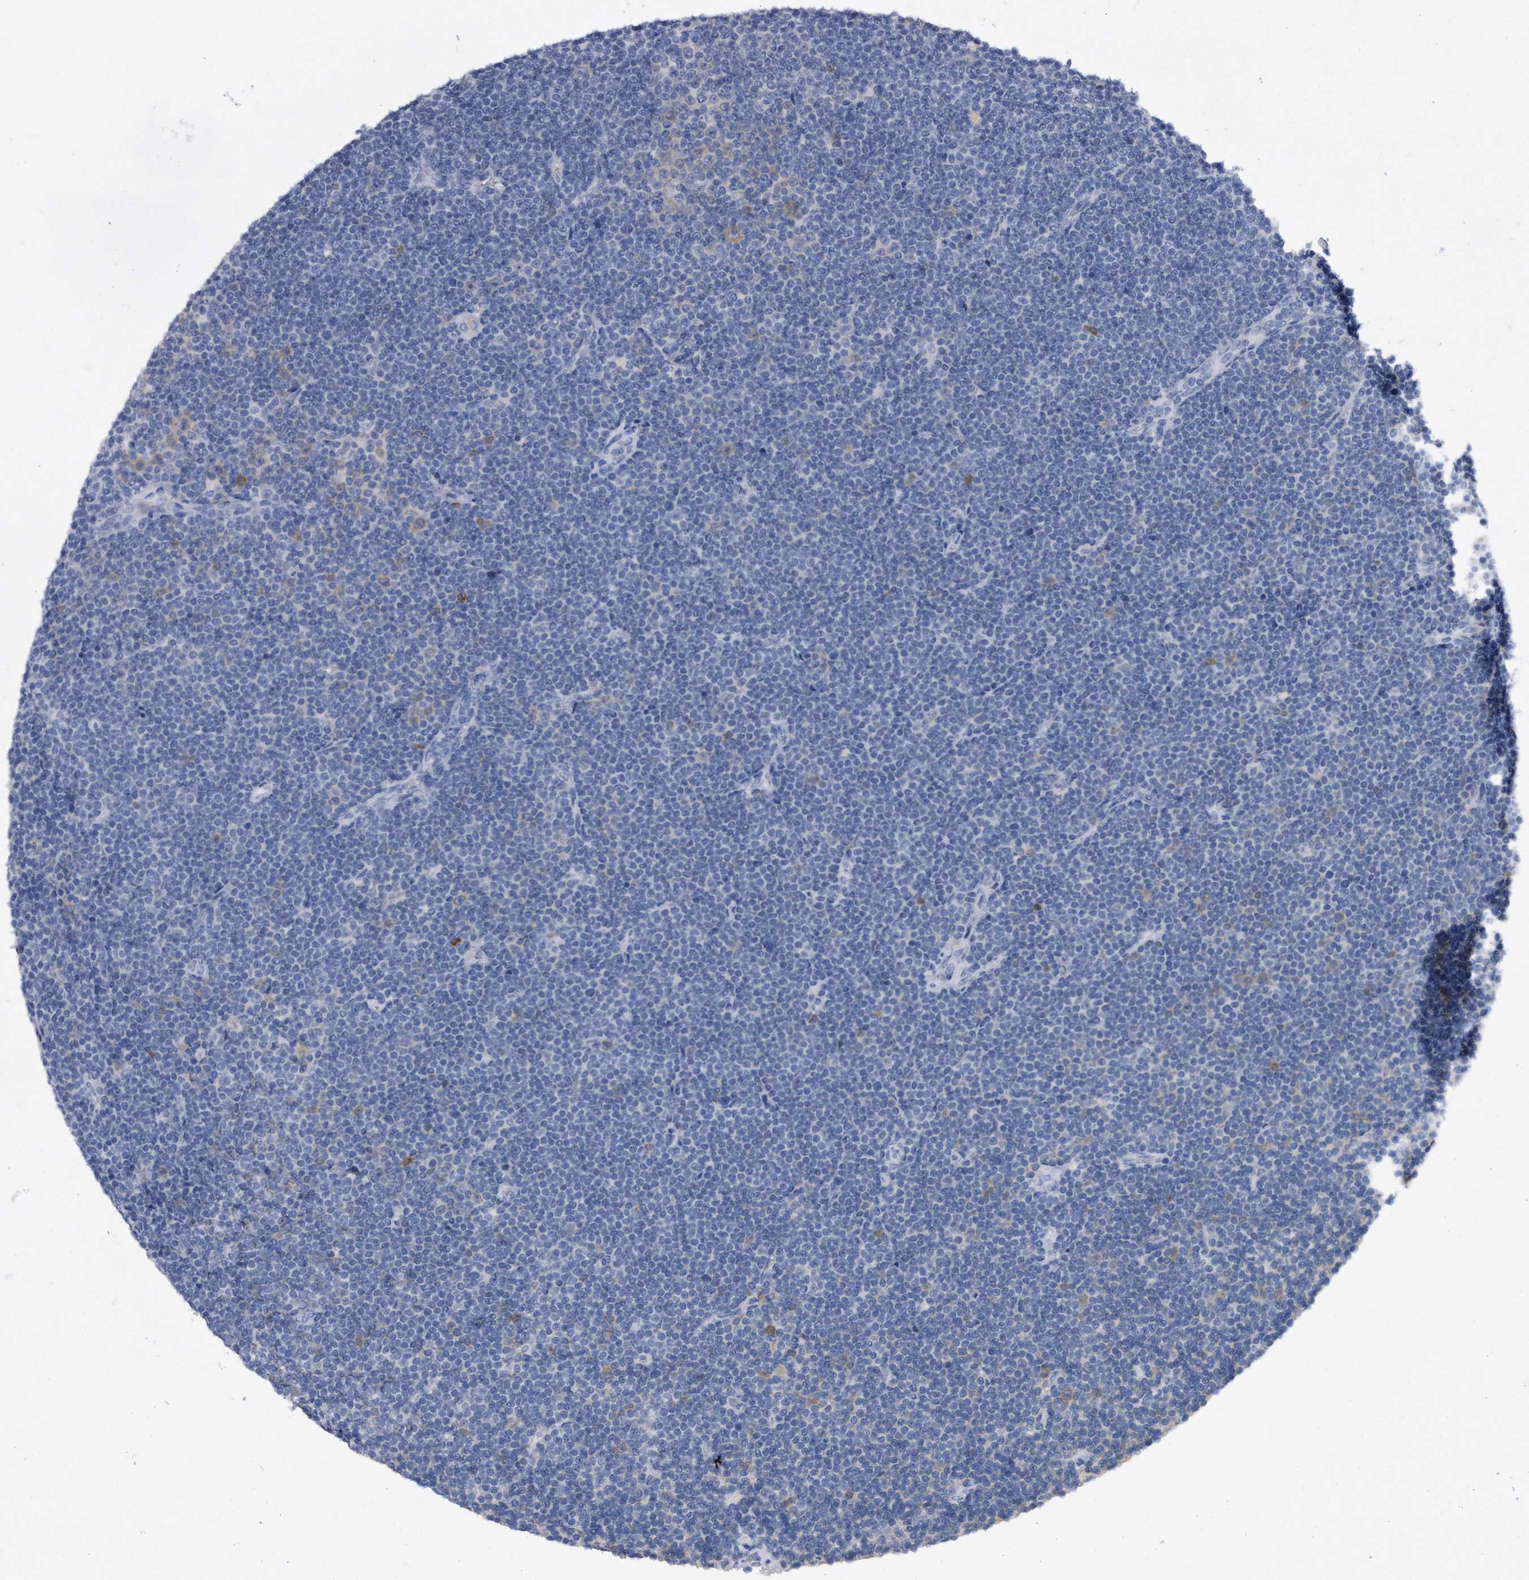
{"staining": {"intensity": "negative", "quantity": "none", "location": "none"}, "tissue": "lymphoma", "cell_type": "Tumor cells", "image_type": "cancer", "snomed": [{"axis": "morphology", "description": "Malignant lymphoma, non-Hodgkin's type, Low grade"}, {"axis": "topography", "description": "Lymph node"}], "caption": "Tumor cells show no significant protein positivity in low-grade malignant lymphoma, non-Hodgkin's type.", "gene": "ASNS", "patient": {"sex": "female", "age": 67}}